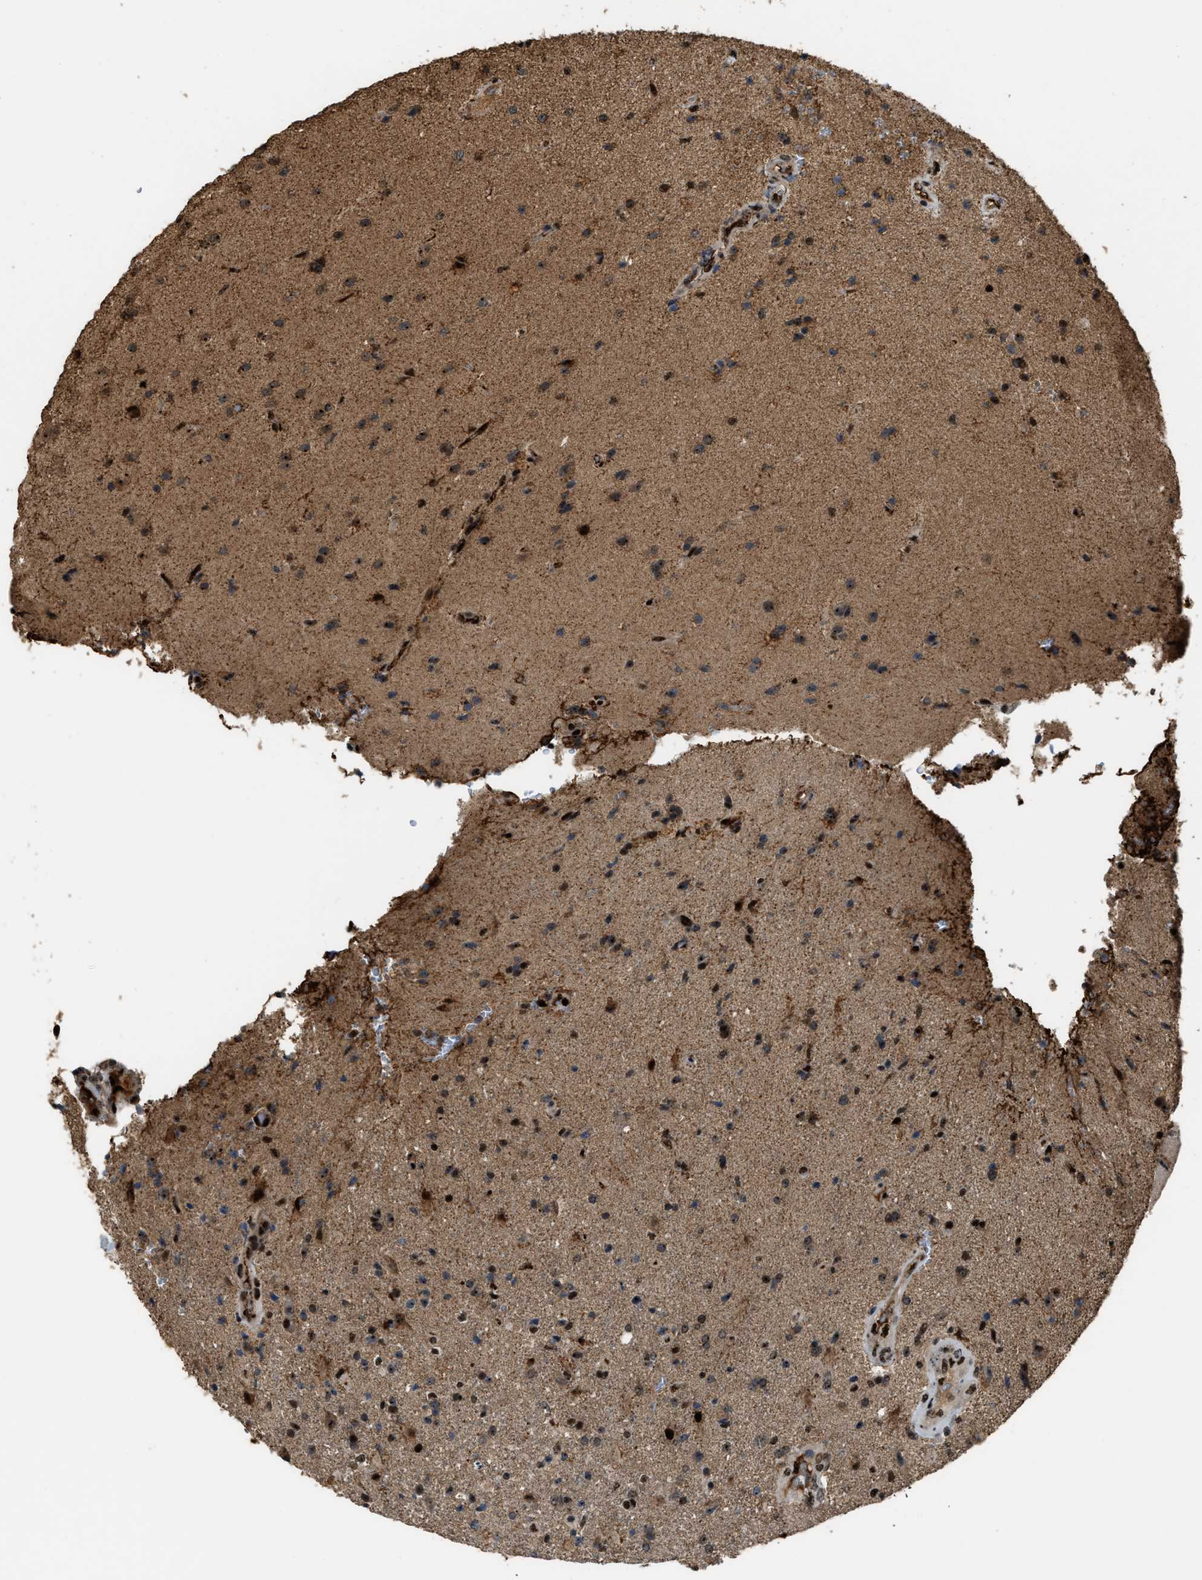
{"staining": {"intensity": "moderate", "quantity": ">75%", "location": "cytoplasmic/membranous,nuclear"}, "tissue": "glioma", "cell_type": "Tumor cells", "image_type": "cancer", "snomed": [{"axis": "morphology", "description": "Glioma, malignant, High grade"}, {"axis": "topography", "description": "Brain"}], "caption": "About >75% of tumor cells in human malignant high-grade glioma exhibit moderate cytoplasmic/membranous and nuclear protein staining as visualized by brown immunohistochemical staining.", "gene": "ZNF687", "patient": {"sex": "male", "age": 72}}